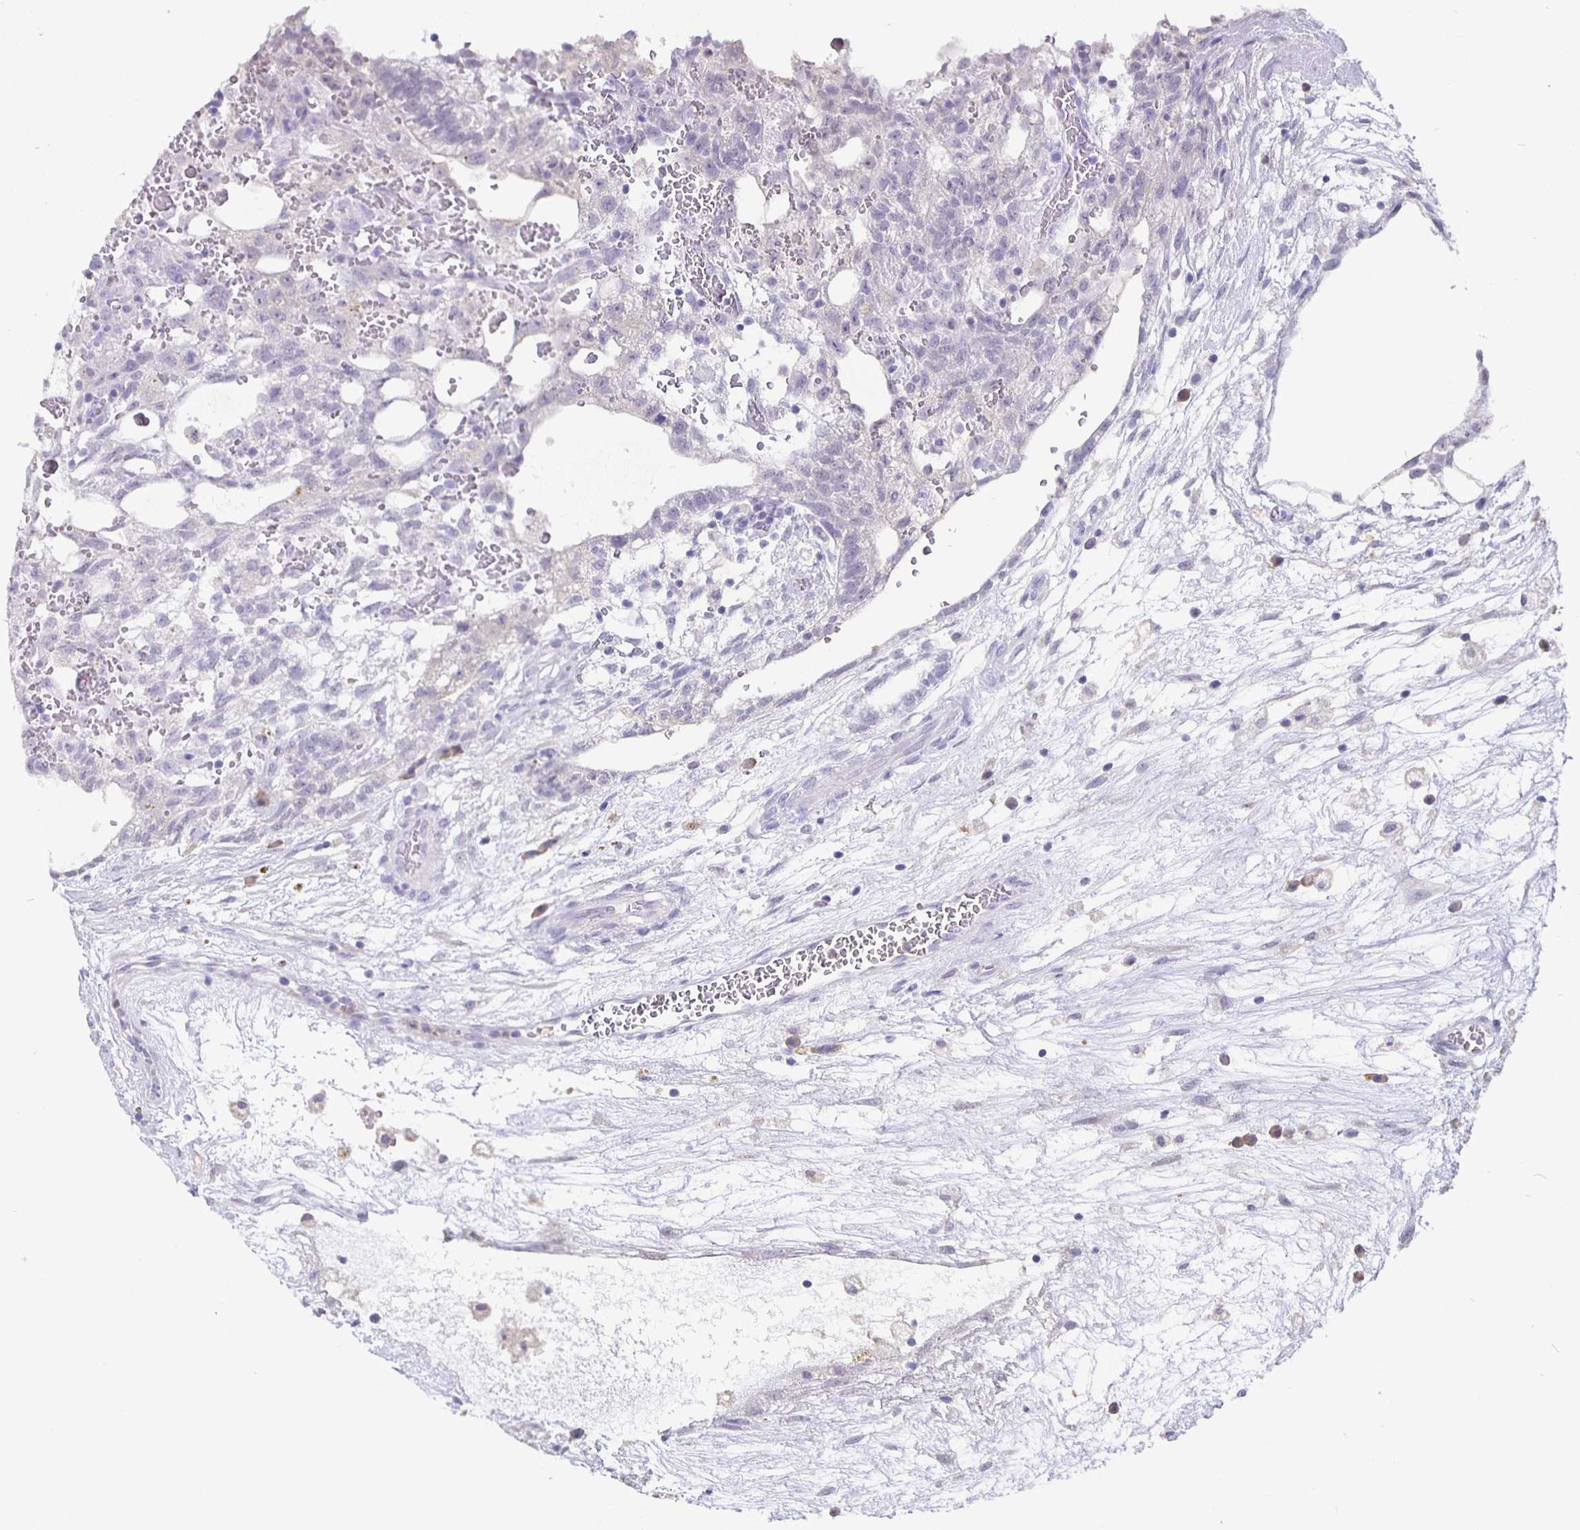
{"staining": {"intensity": "negative", "quantity": "none", "location": "none"}, "tissue": "testis cancer", "cell_type": "Tumor cells", "image_type": "cancer", "snomed": [{"axis": "morphology", "description": "Normal tissue, NOS"}, {"axis": "morphology", "description": "Carcinoma, Embryonal, NOS"}, {"axis": "topography", "description": "Testis"}], "caption": "There is no significant staining in tumor cells of testis cancer.", "gene": "GPX4", "patient": {"sex": "male", "age": 32}}